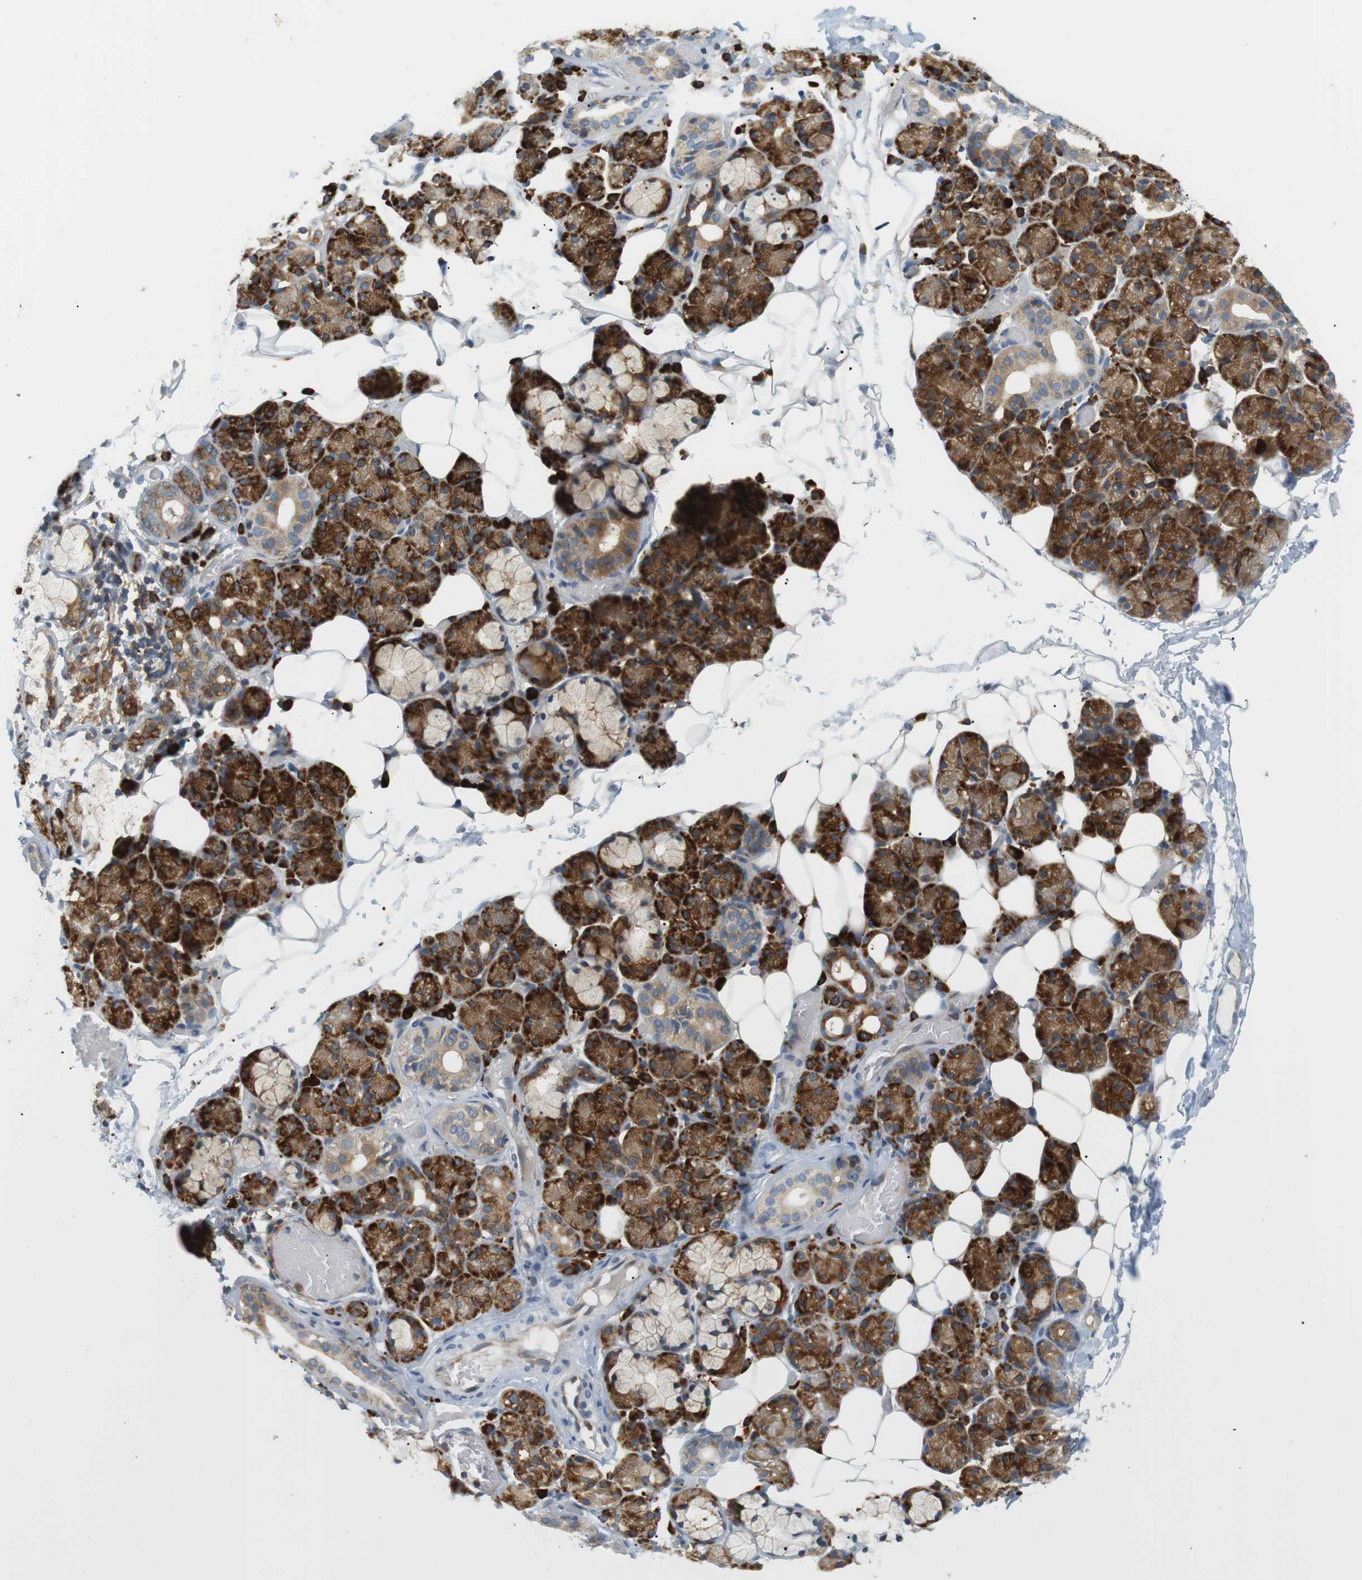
{"staining": {"intensity": "strong", "quantity": ">75%", "location": "cytoplasmic/membranous"}, "tissue": "salivary gland", "cell_type": "Glandular cells", "image_type": "normal", "snomed": [{"axis": "morphology", "description": "Normal tissue, NOS"}, {"axis": "topography", "description": "Salivary gland"}], "caption": "IHC photomicrograph of normal salivary gland: human salivary gland stained using immunohistochemistry (IHC) shows high levels of strong protein expression localized specifically in the cytoplasmic/membranous of glandular cells, appearing as a cytoplasmic/membranous brown color.", "gene": "TMEM200A", "patient": {"sex": "male", "age": 63}}